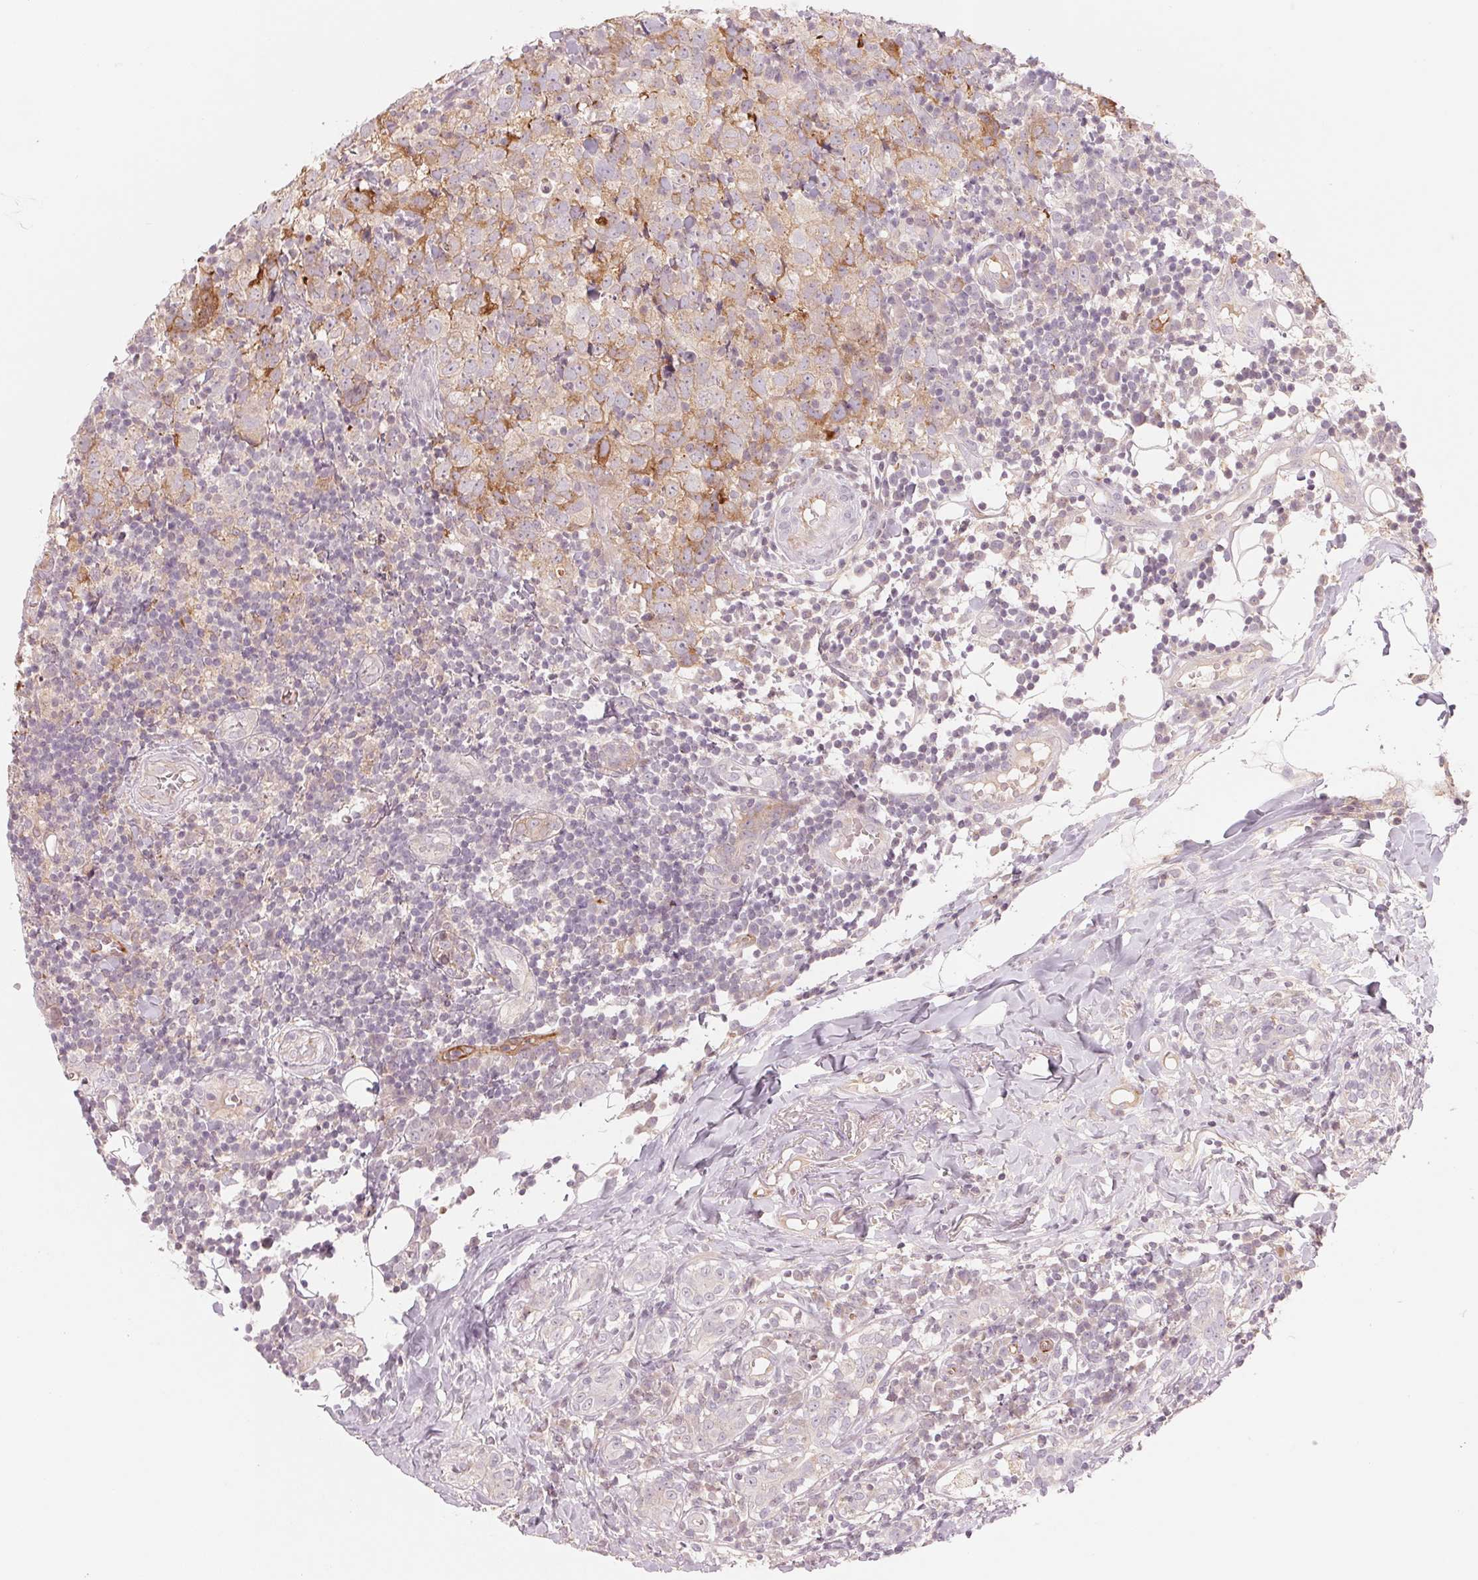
{"staining": {"intensity": "moderate", "quantity": "25%-75%", "location": "cytoplasmic/membranous"}, "tissue": "breast cancer", "cell_type": "Tumor cells", "image_type": "cancer", "snomed": [{"axis": "morphology", "description": "Duct carcinoma"}, {"axis": "topography", "description": "Breast"}], "caption": "The image demonstrates staining of breast cancer, revealing moderate cytoplasmic/membranous protein positivity (brown color) within tumor cells. (Brightfield microscopy of DAB IHC at high magnification).", "gene": "SLC17A4", "patient": {"sex": "female", "age": 30}}